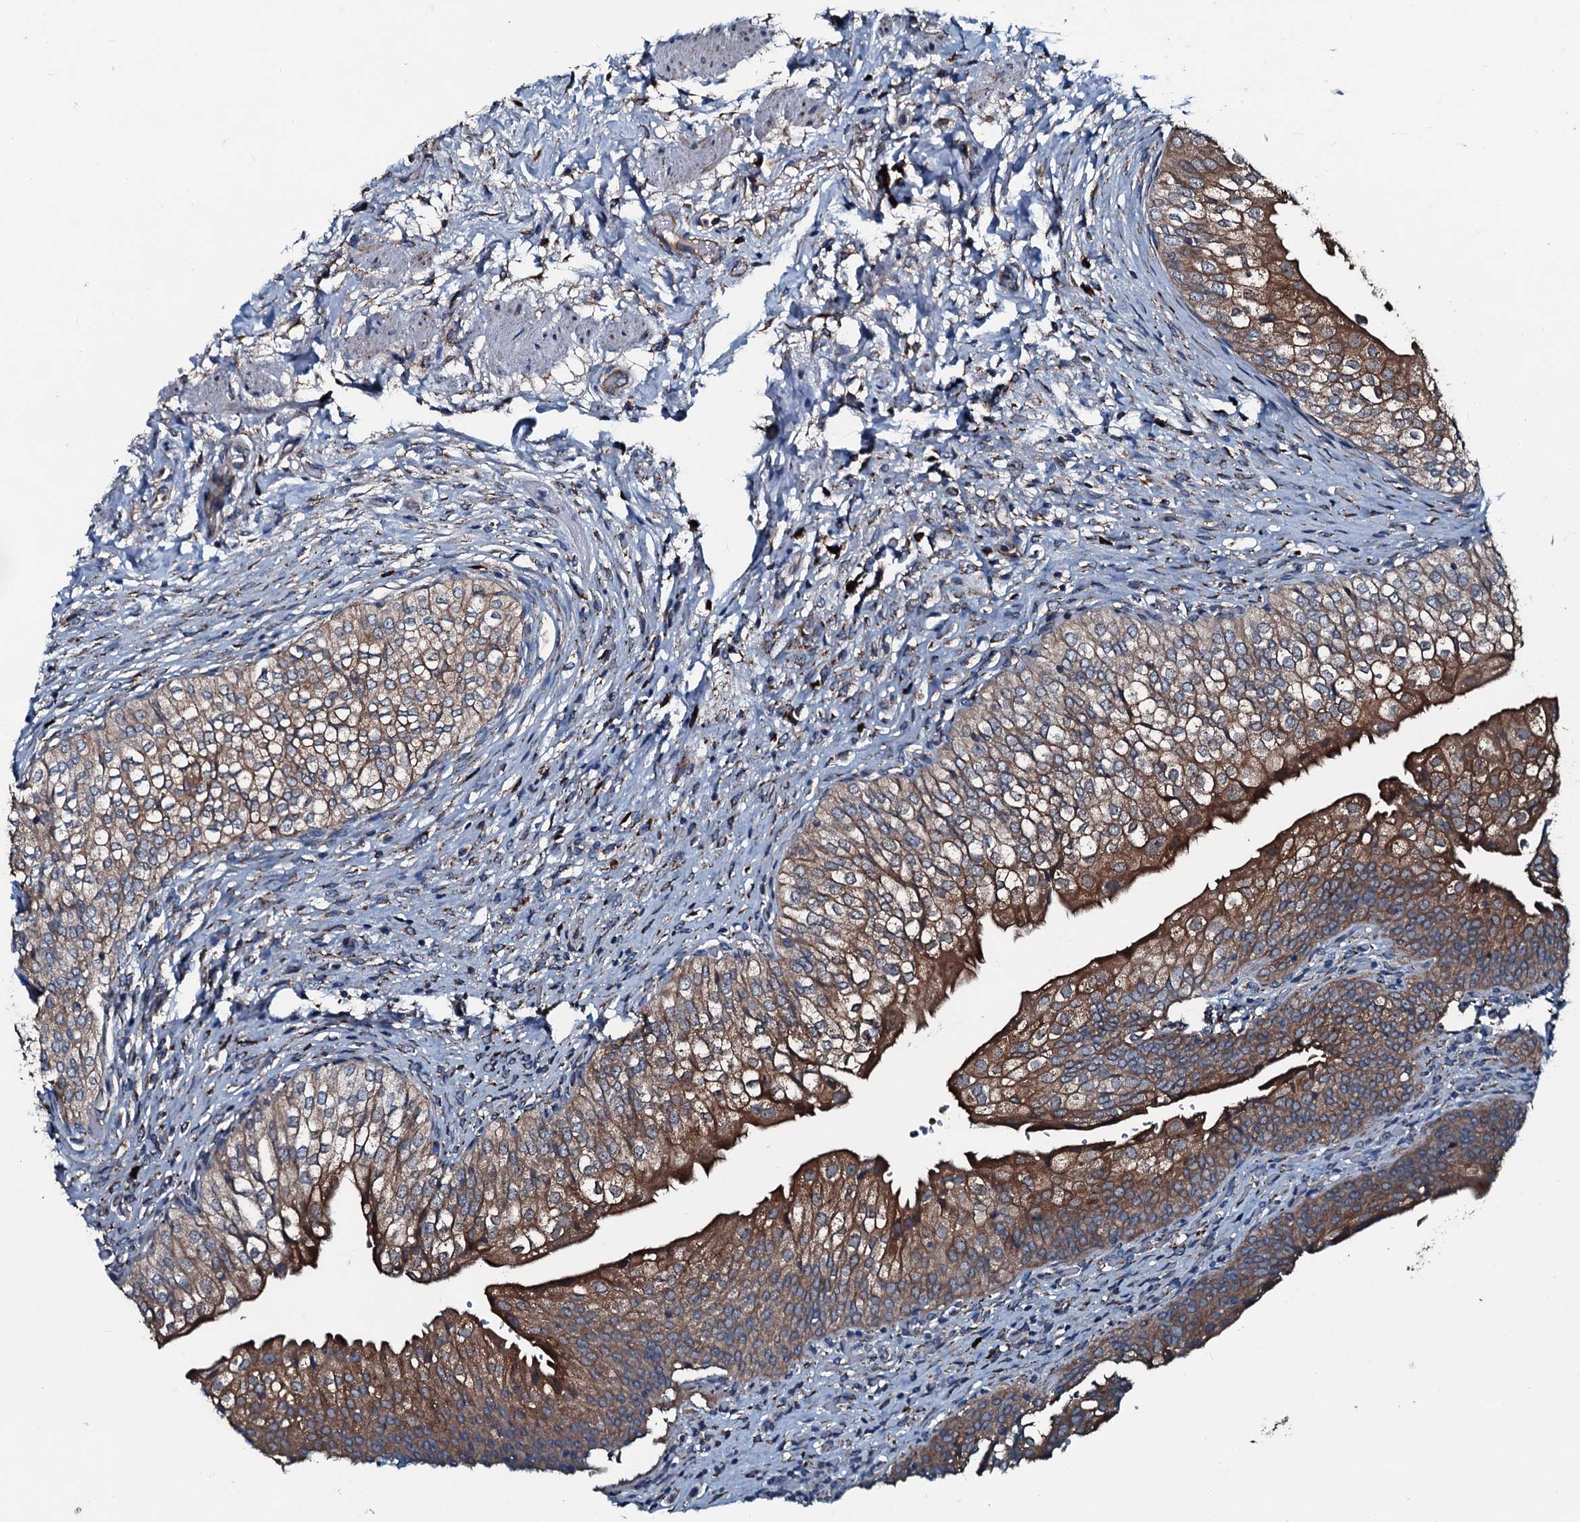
{"staining": {"intensity": "strong", "quantity": ">75%", "location": "cytoplasmic/membranous"}, "tissue": "urinary bladder", "cell_type": "Urothelial cells", "image_type": "normal", "snomed": [{"axis": "morphology", "description": "Normal tissue, NOS"}, {"axis": "topography", "description": "Urinary bladder"}], "caption": "IHC (DAB (3,3'-diaminobenzidine)) staining of normal urinary bladder reveals strong cytoplasmic/membranous protein staining in approximately >75% of urothelial cells.", "gene": "ACSS3", "patient": {"sex": "male", "age": 55}}